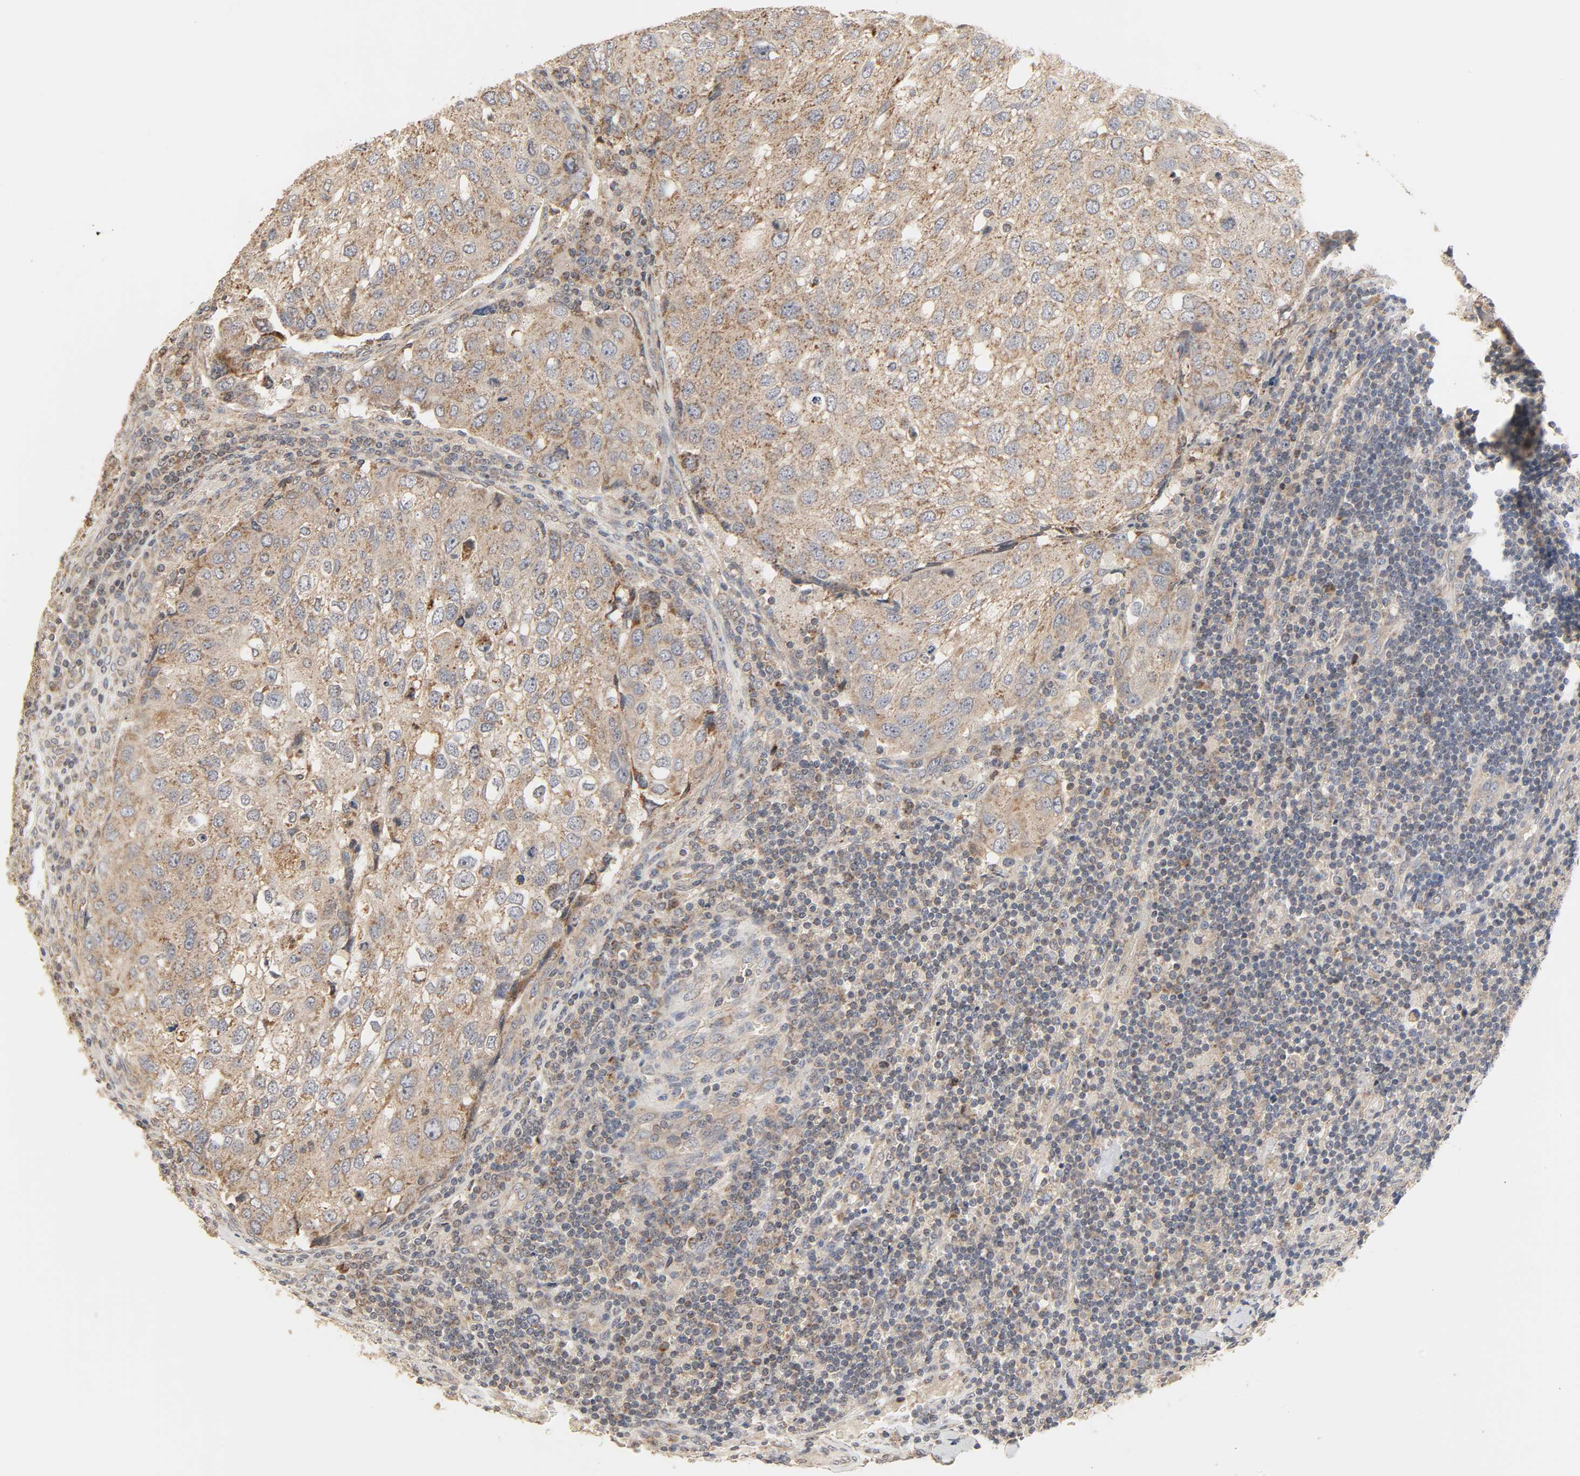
{"staining": {"intensity": "weak", "quantity": ">75%", "location": "cytoplasmic/membranous"}, "tissue": "urothelial cancer", "cell_type": "Tumor cells", "image_type": "cancer", "snomed": [{"axis": "morphology", "description": "Urothelial carcinoma, High grade"}, {"axis": "topography", "description": "Lymph node"}, {"axis": "topography", "description": "Urinary bladder"}], "caption": "Protein staining of urothelial carcinoma (high-grade) tissue displays weak cytoplasmic/membranous staining in about >75% of tumor cells.", "gene": "CLEC4E", "patient": {"sex": "male", "age": 51}}